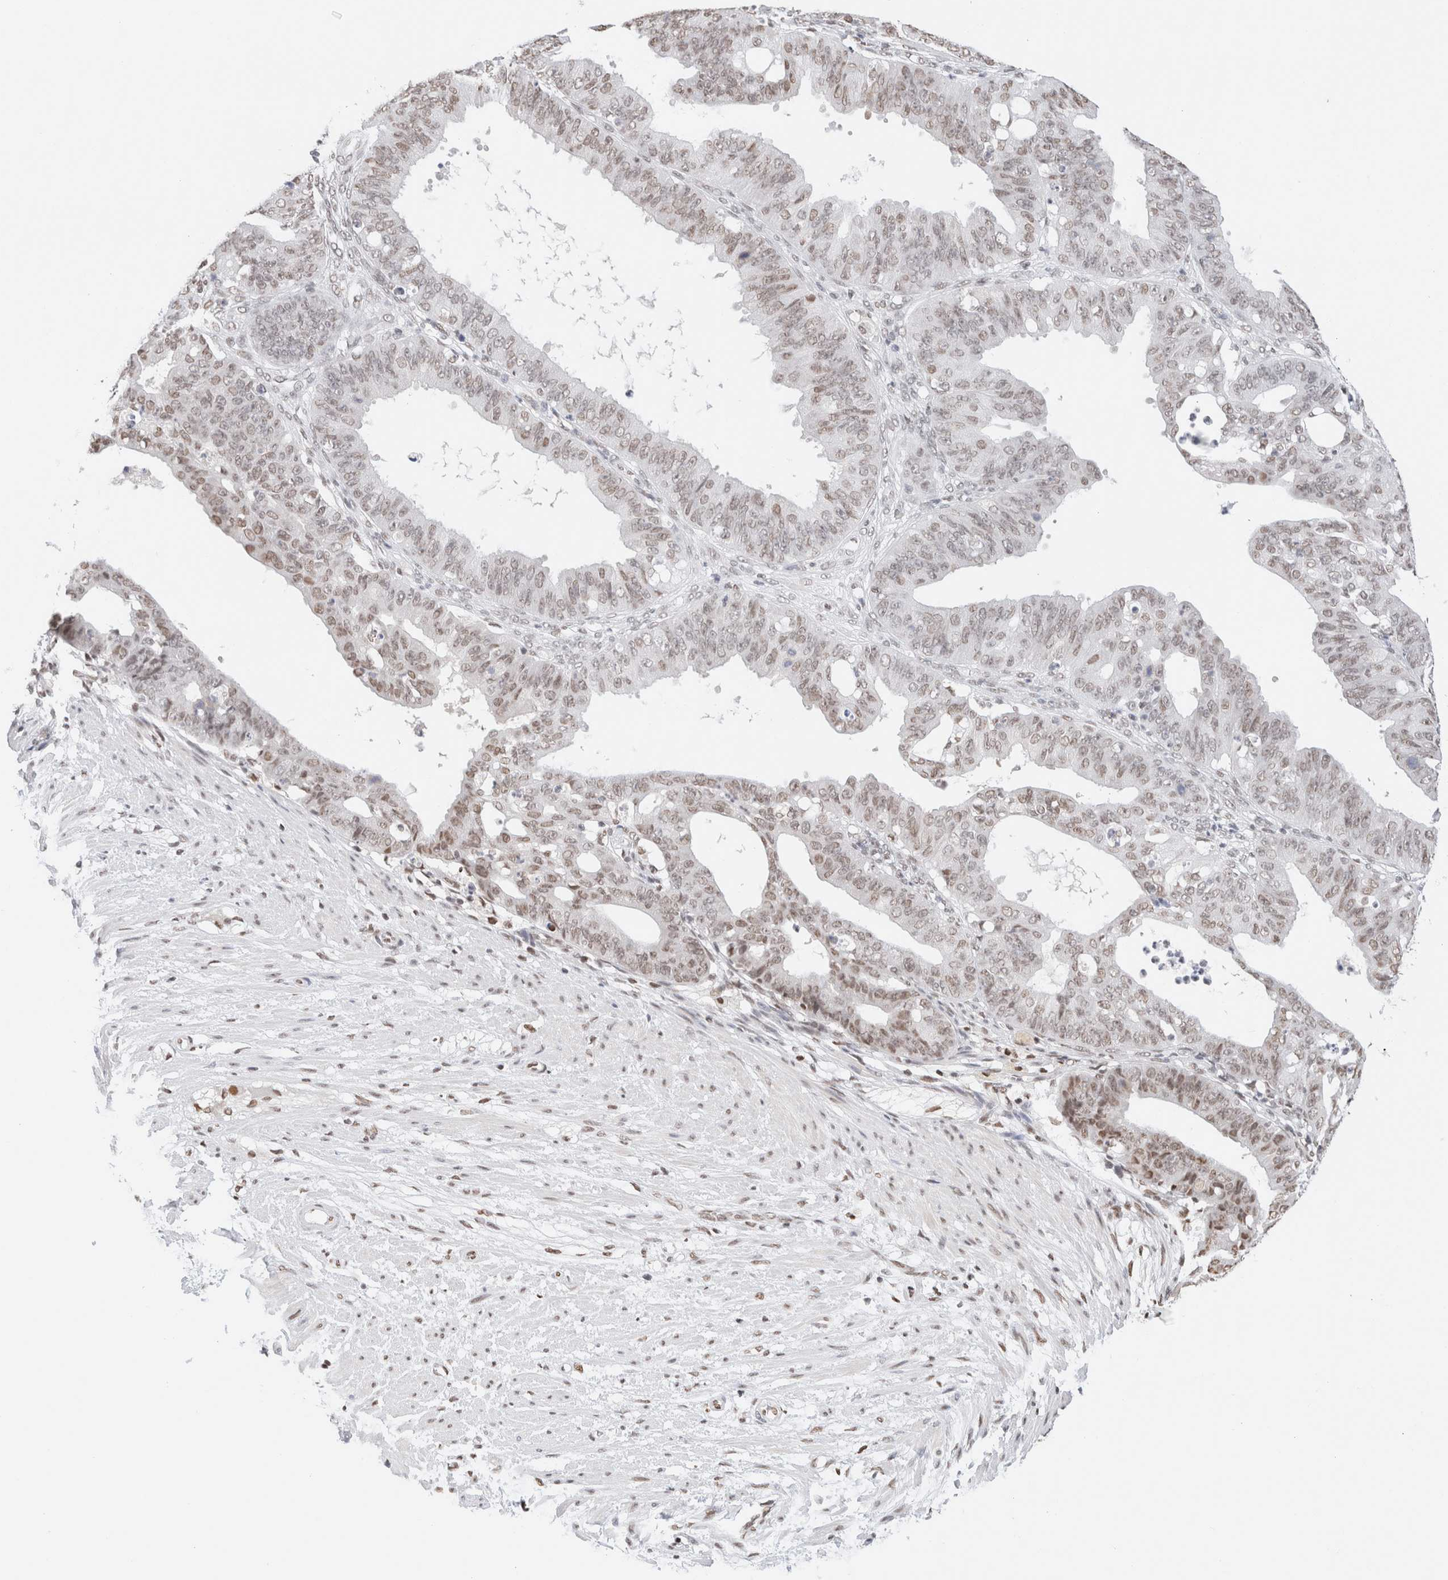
{"staining": {"intensity": "moderate", "quantity": "25%-75%", "location": "nuclear"}, "tissue": "ovarian cancer", "cell_type": "Tumor cells", "image_type": "cancer", "snomed": [{"axis": "morphology", "description": "Carcinoma, endometroid"}, {"axis": "topography", "description": "Ovary"}], "caption": "IHC (DAB) staining of endometroid carcinoma (ovarian) exhibits moderate nuclear protein staining in about 25%-75% of tumor cells.", "gene": "SUPT3H", "patient": {"sex": "female", "age": 42}}